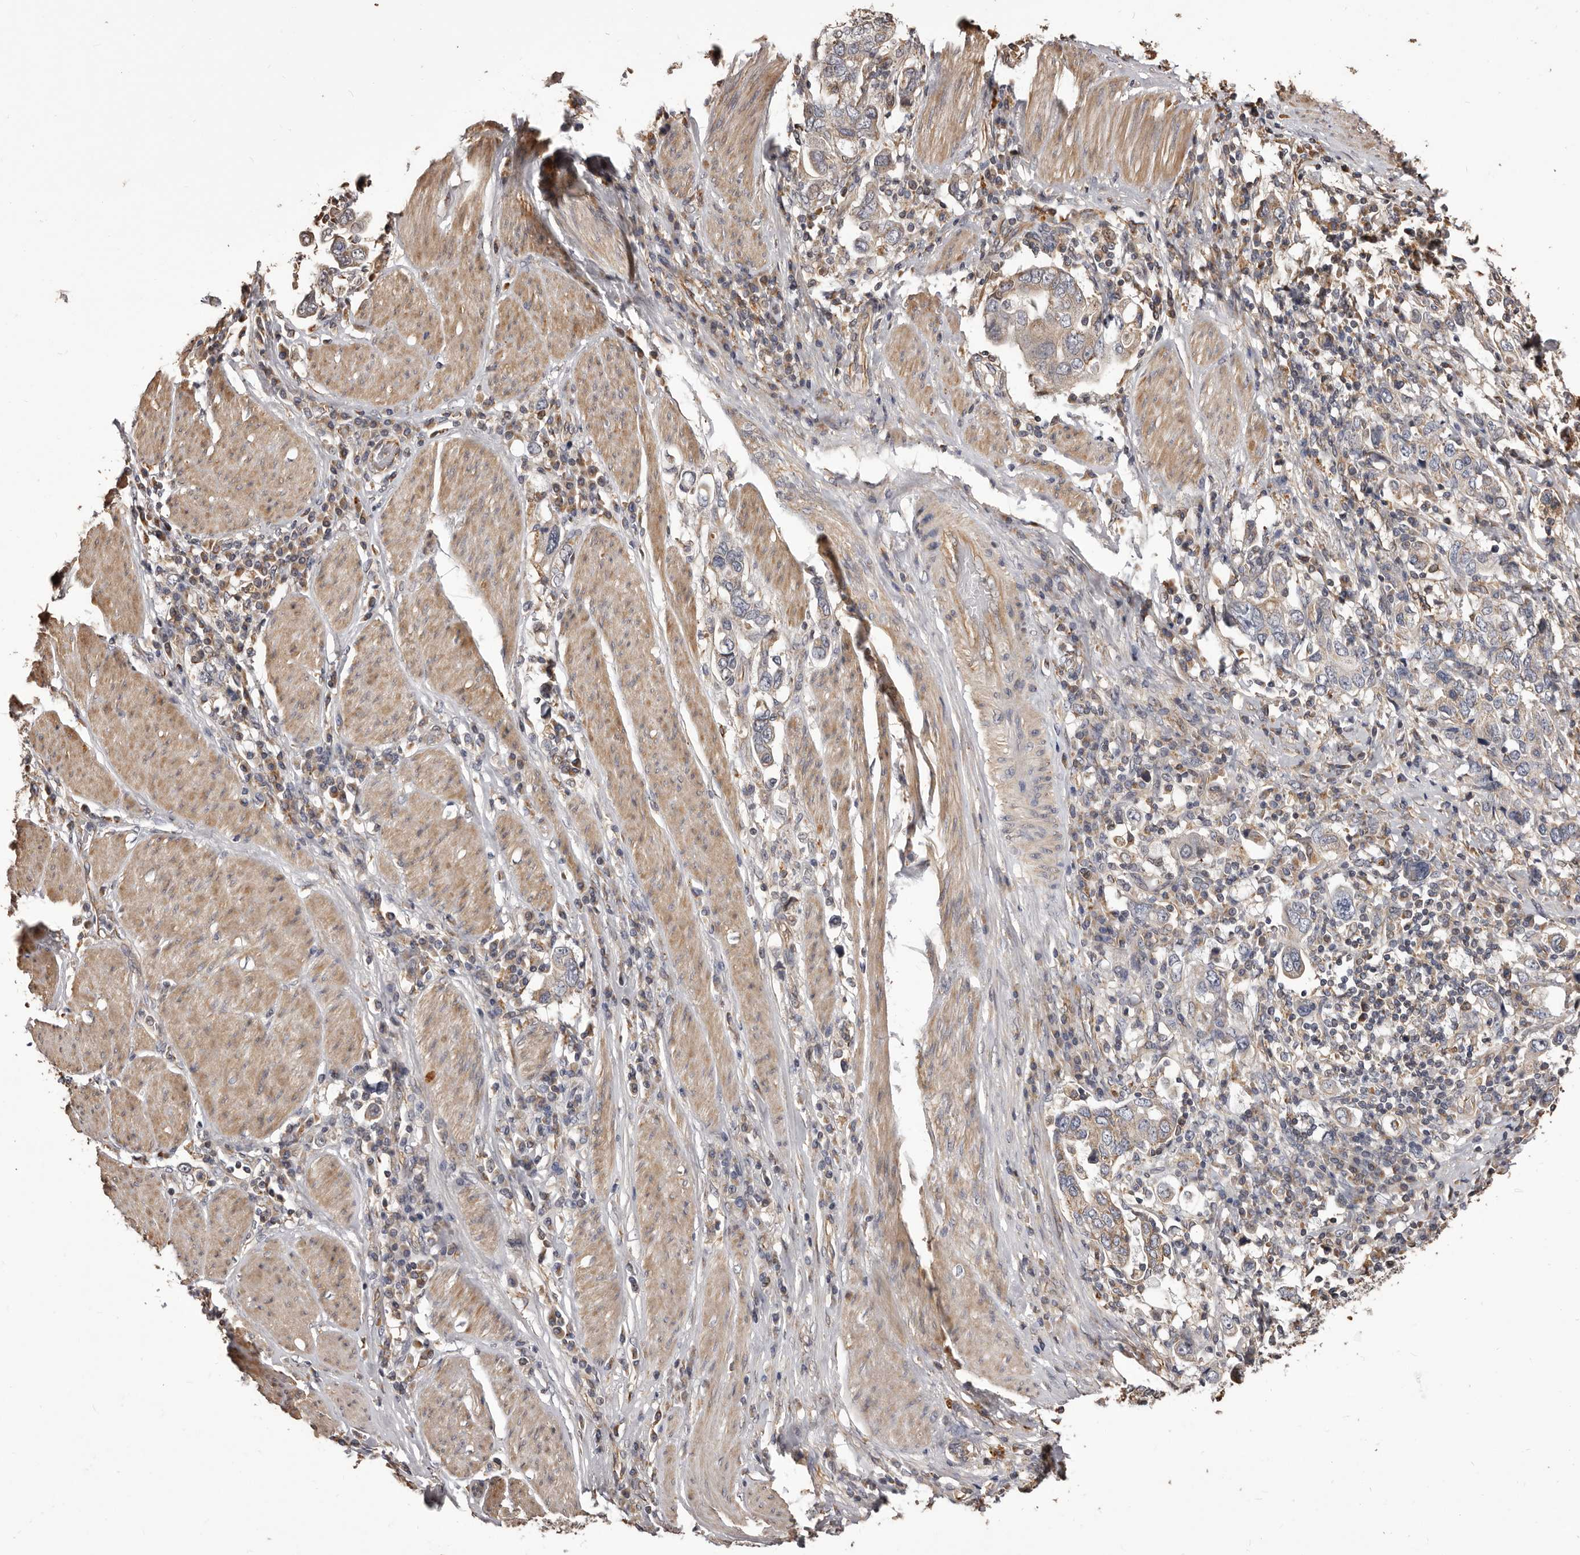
{"staining": {"intensity": "weak", "quantity": "<25%", "location": "cytoplasmic/membranous"}, "tissue": "stomach cancer", "cell_type": "Tumor cells", "image_type": "cancer", "snomed": [{"axis": "morphology", "description": "Adenocarcinoma, NOS"}, {"axis": "topography", "description": "Stomach, upper"}], "caption": "Immunohistochemical staining of stomach cancer demonstrates no significant expression in tumor cells. The staining was performed using DAB to visualize the protein expression in brown, while the nuclei were stained in blue with hematoxylin (Magnification: 20x).", "gene": "ALPK1", "patient": {"sex": "male", "age": 62}}